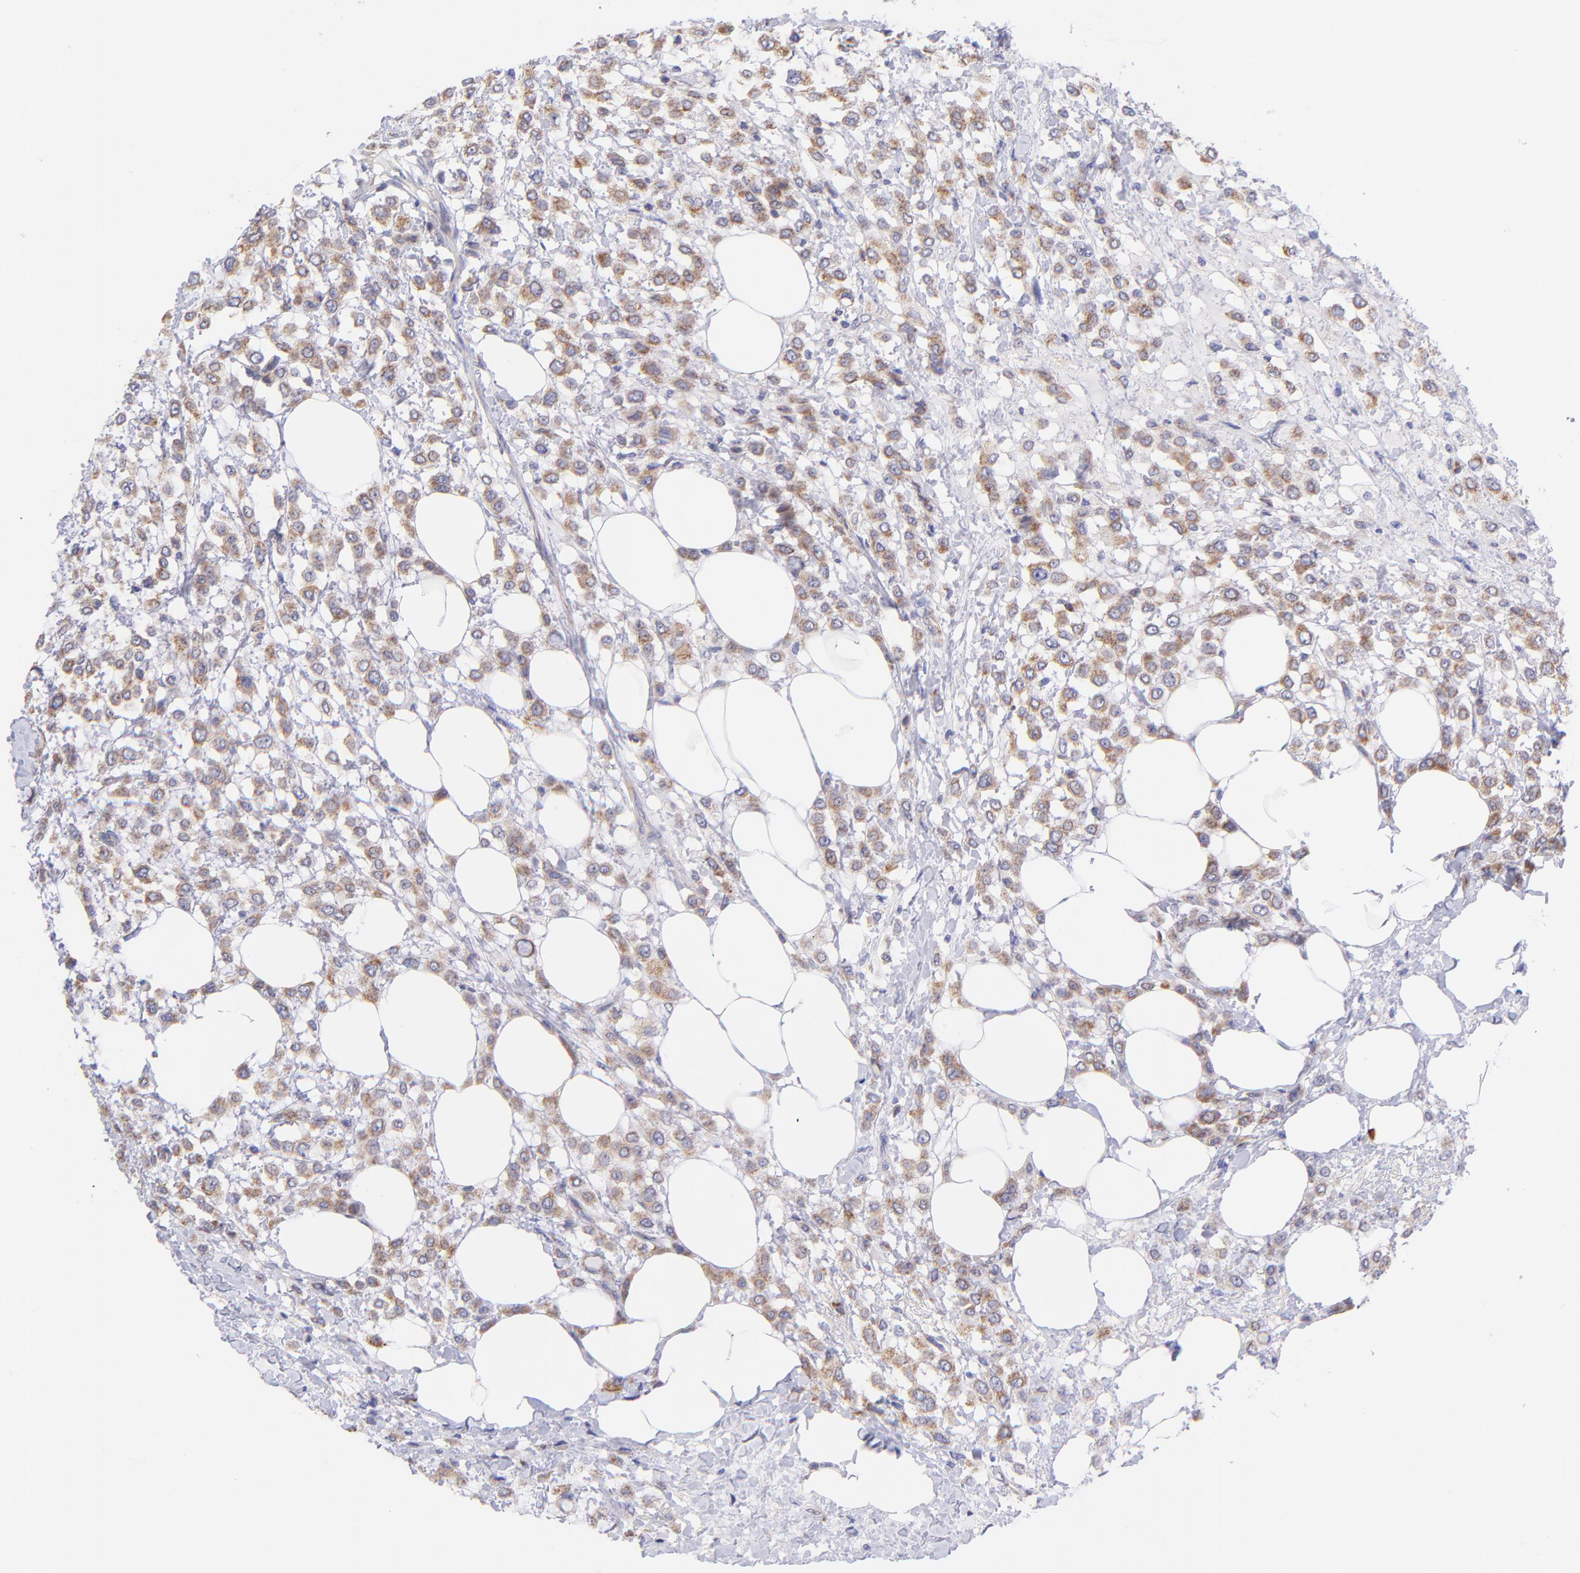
{"staining": {"intensity": "moderate", "quantity": ">75%", "location": "cytoplasmic/membranous"}, "tissue": "breast cancer", "cell_type": "Tumor cells", "image_type": "cancer", "snomed": [{"axis": "morphology", "description": "Lobular carcinoma"}, {"axis": "topography", "description": "Breast"}], "caption": "Breast cancer (lobular carcinoma) was stained to show a protein in brown. There is medium levels of moderate cytoplasmic/membranous positivity in approximately >75% of tumor cells.", "gene": "NDUFB7", "patient": {"sex": "female", "age": 85}}